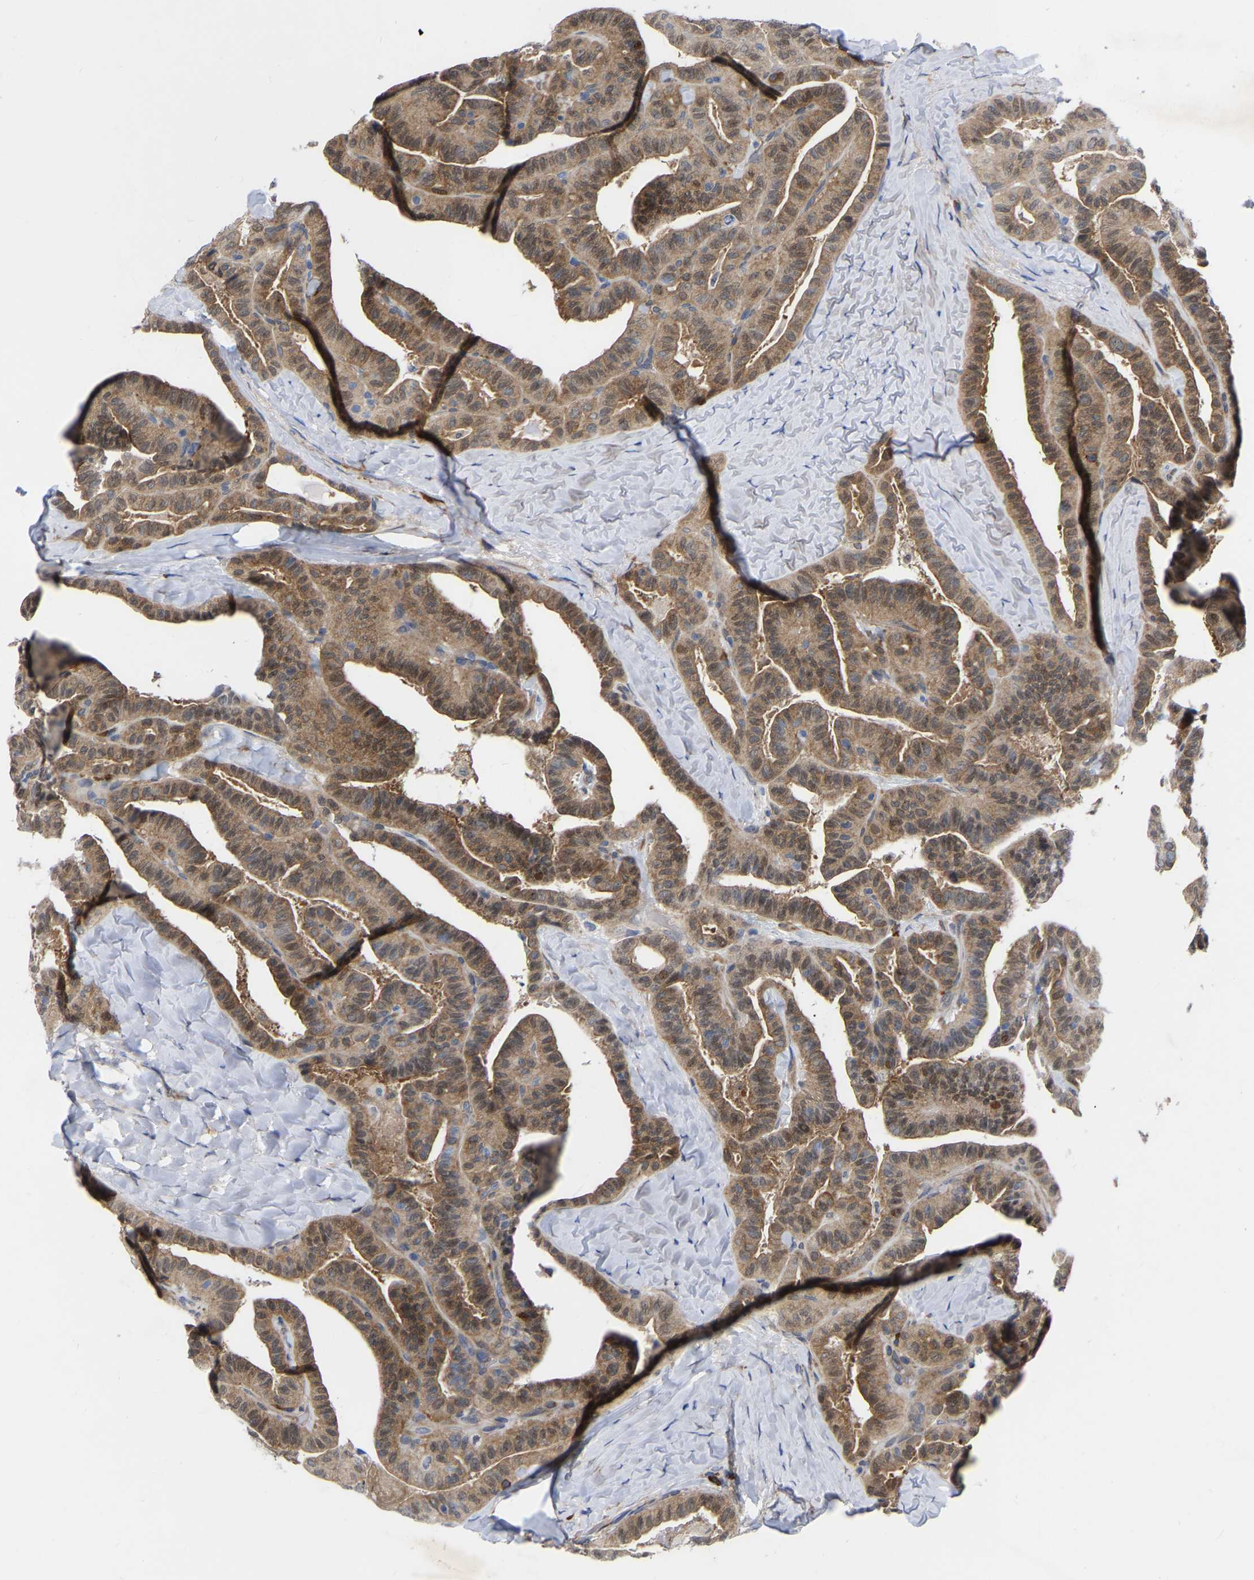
{"staining": {"intensity": "moderate", "quantity": ">75%", "location": "cytoplasmic/membranous,nuclear"}, "tissue": "thyroid cancer", "cell_type": "Tumor cells", "image_type": "cancer", "snomed": [{"axis": "morphology", "description": "Papillary adenocarcinoma, NOS"}, {"axis": "topography", "description": "Thyroid gland"}], "caption": "Human thyroid cancer (papillary adenocarcinoma) stained for a protein (brown) shows moderate cytoplasmic/membranous and nuclear positive positivity in approximately >75% of tumor cells.", "gene": "UBE4B", "patient": {"sex": "male", "age": 77}}